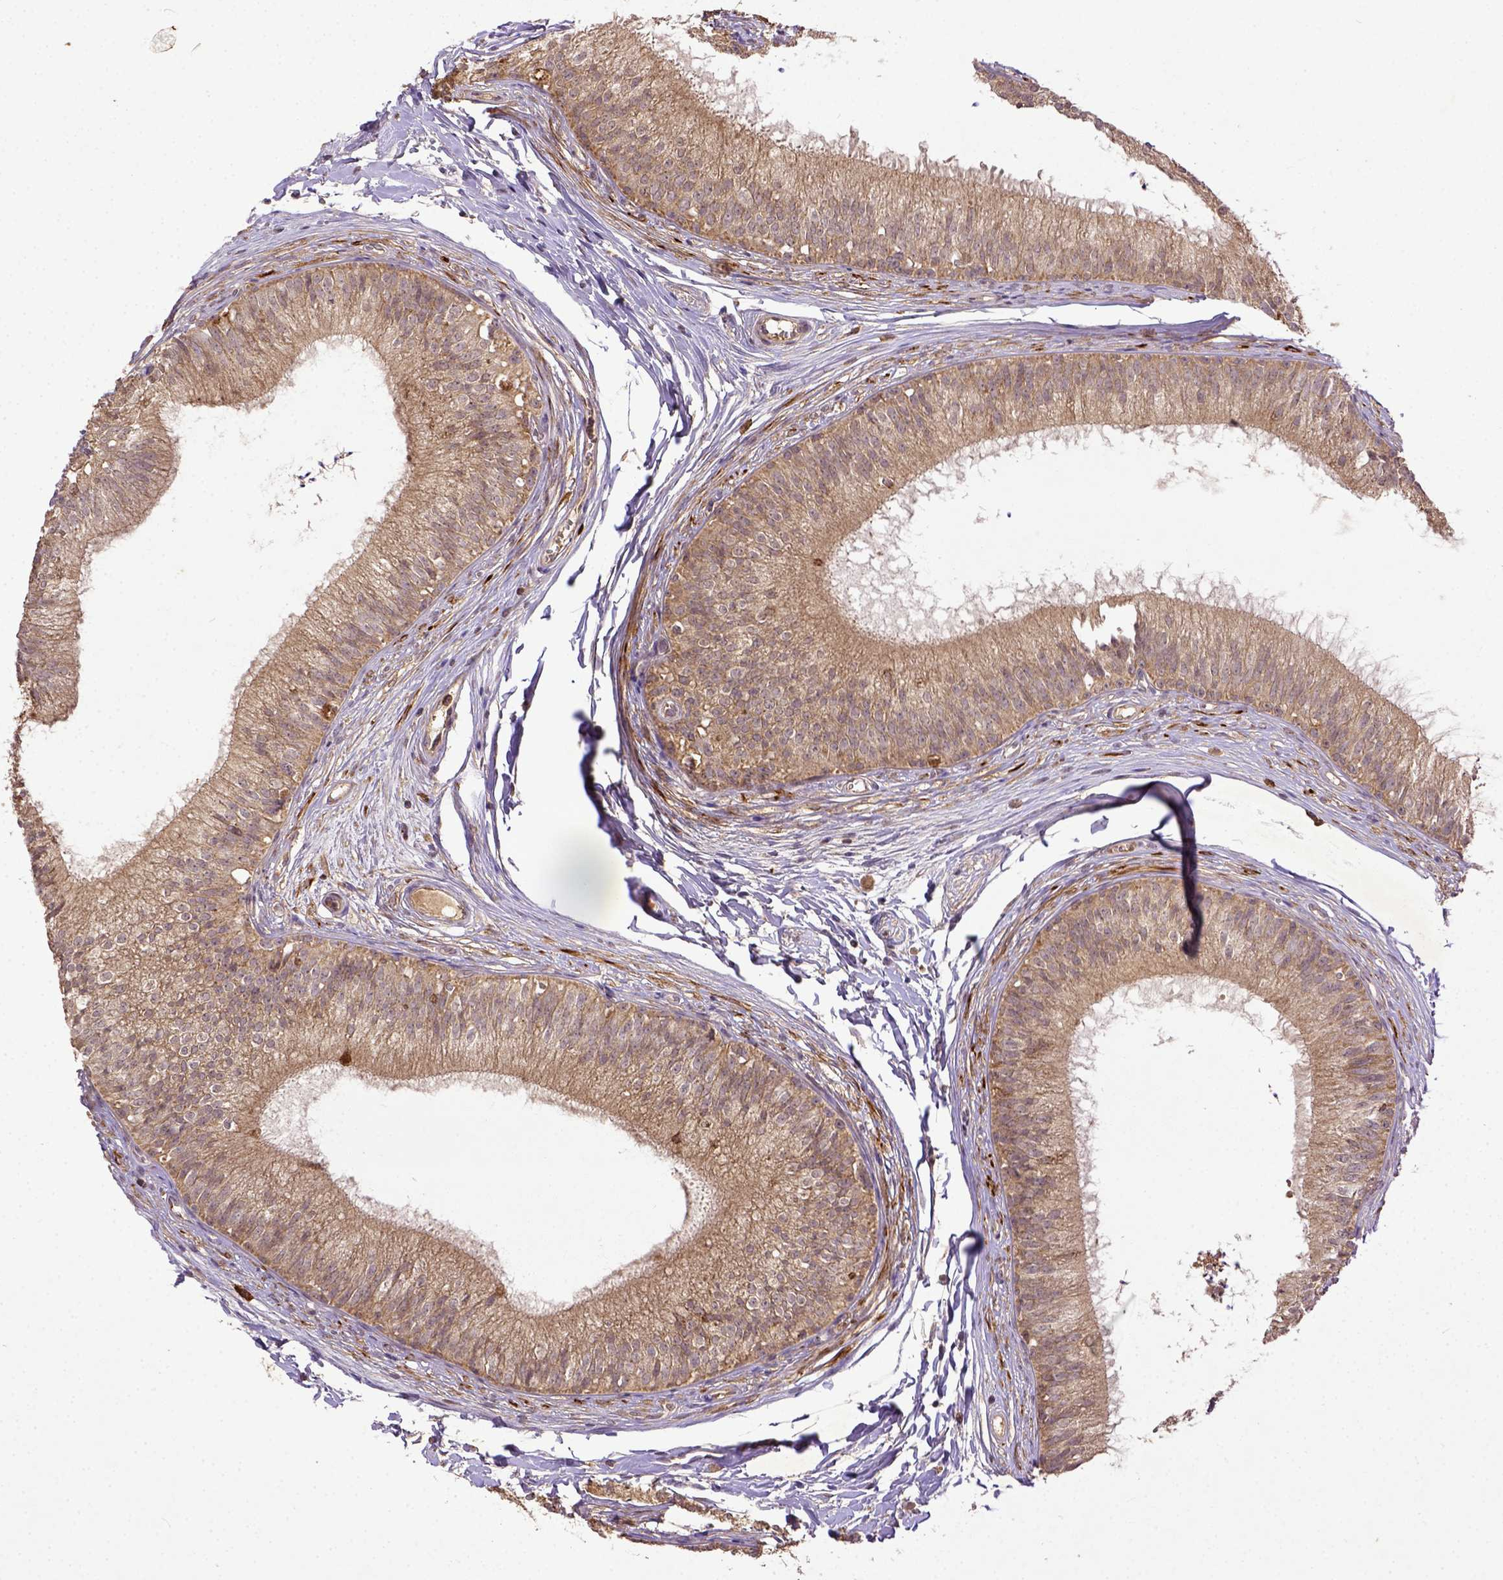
{"staining": {"intensity": "moderate", "quantity": ">75%", "location": "cytoplasmic/membranous"}, "tissue": "epididymis", "cell_type": "Glandular cells", "image_type": "normal", "snomed": [{"axis": "morphology", "description": "Normal tissue, NOS"}, {"axis": "topography", "description": "Epididymis"}], "caption": "A medium amount of moderate cytoplasmic/membranous positivity is identified in about >75% of glandular cells in benign epididymis. Nuclei are stained in blue.", "gene": "MT", "patient": {"sex": "male", "age": 29}}